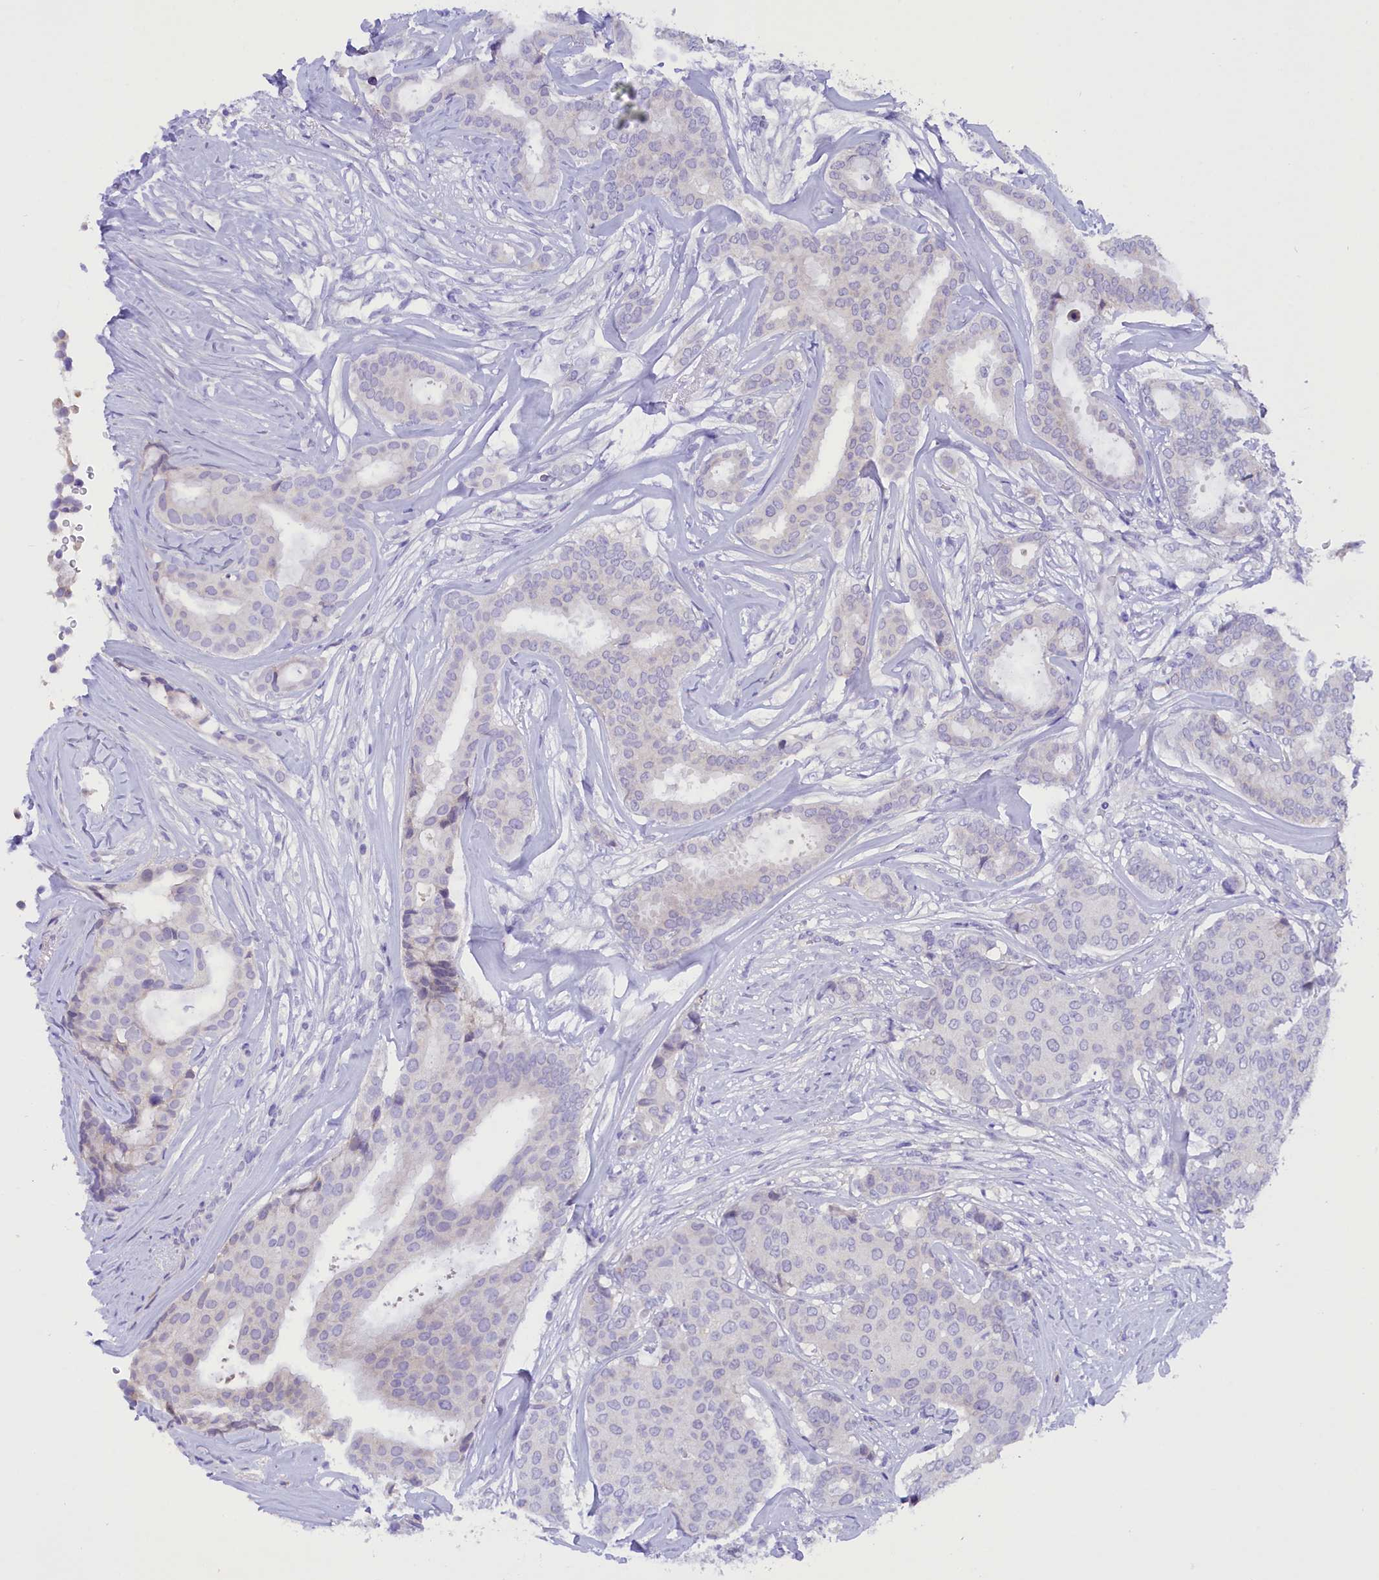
{"staining": {"intensity": "negative", "quantity": "none", "location": "none"}, "tissue": "breast cancer", "cell_type": "Tumor cells", "image_type": "cancer", "snomed": [{"axis": "morphology", "description": "Duct carcinoma"}, {"axis": "topography", "description": "Breast"}], "caption": "An IHC micrograph of breast cancer is shown. There is no staining in tumor cells of breast cancer.", "gene": "COL6A5", "patient": {"sex": "female", "age": 75}}